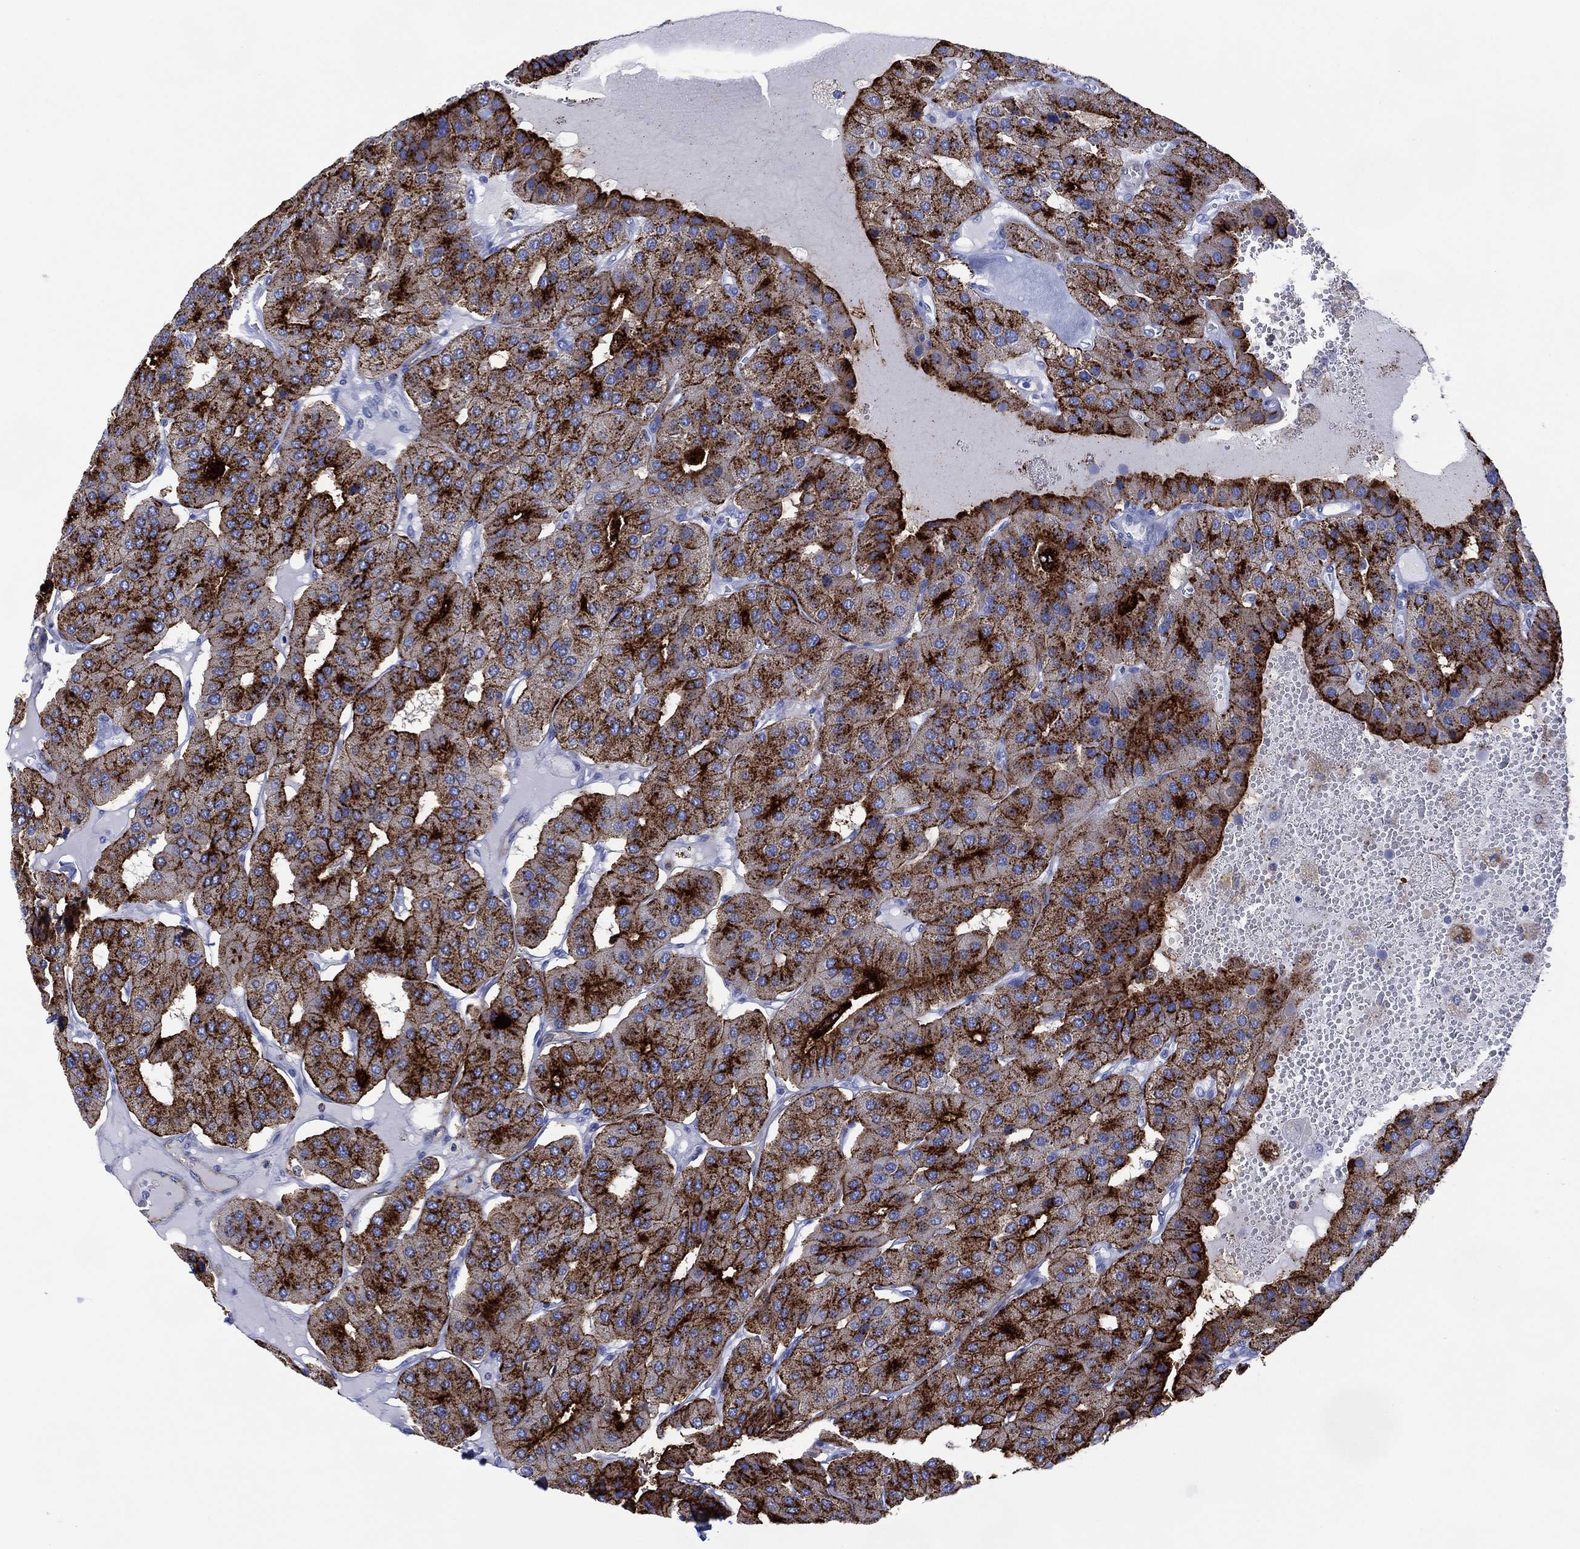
{"staining": {"intensity": "strong", "quantity": "25%-75%", "location": "cytoplasmic/membranous"}, "tissue": "parathyroid gland", "cell_type": "Glandular cells", "image_type": "normal", "snomed": [{"axis": "morphology", "description": "Normal tissue, NOS"}, {"axis": "morphology", "description": "Adenoma, NOS"}, {"axis": "topography", "description": "Parathyroid gland"}], "caption": "Protein expression analysis of unremarkable parathyroid gland displays strong cytoplasmic/membranous positivity in about 25%-75% of glandular cells. (DAB IHC, brown staining for protein, blue staining for nuclei).", "gene": "DPP4", "patient": {"sex": "female", "age": 86}}